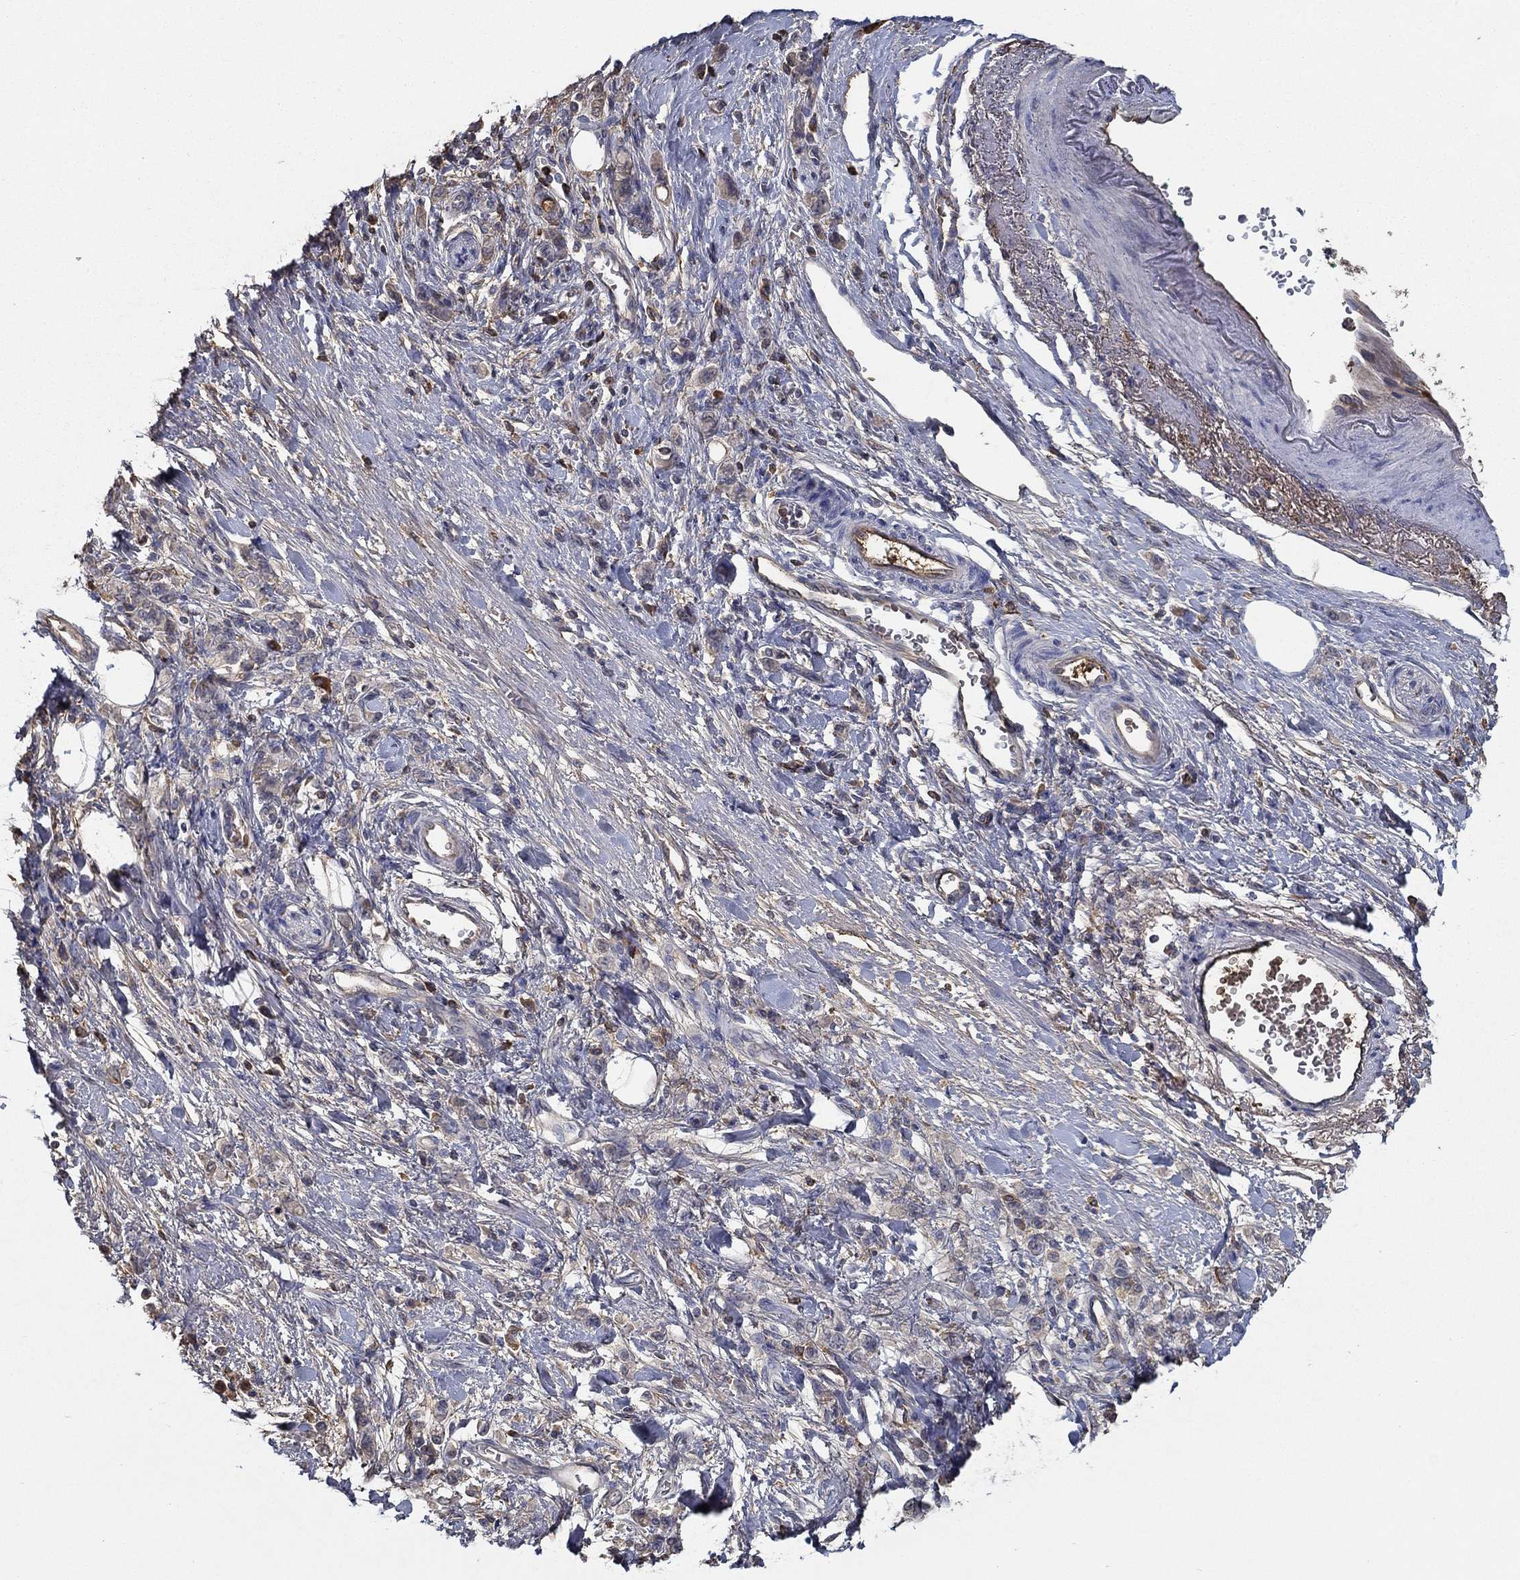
{"staining": {"intensity": "negative", "quantity": "none", "location": "none"}, "tissue": "stomach cancer", "cell_type": "Tumor cells", "image_type": "cancer", "snomed": [{"axis": "morphology", "description": "Adenocarcinoma, NOS"}, {"axis": "topography", "description": "Stomach"}], "caption": "DAB immunohistochemical staining of human stomach cancer reveals no significant expression in tumor cells.", "gene": "IL10", "patient": {"sex": "male", "age": 77}}